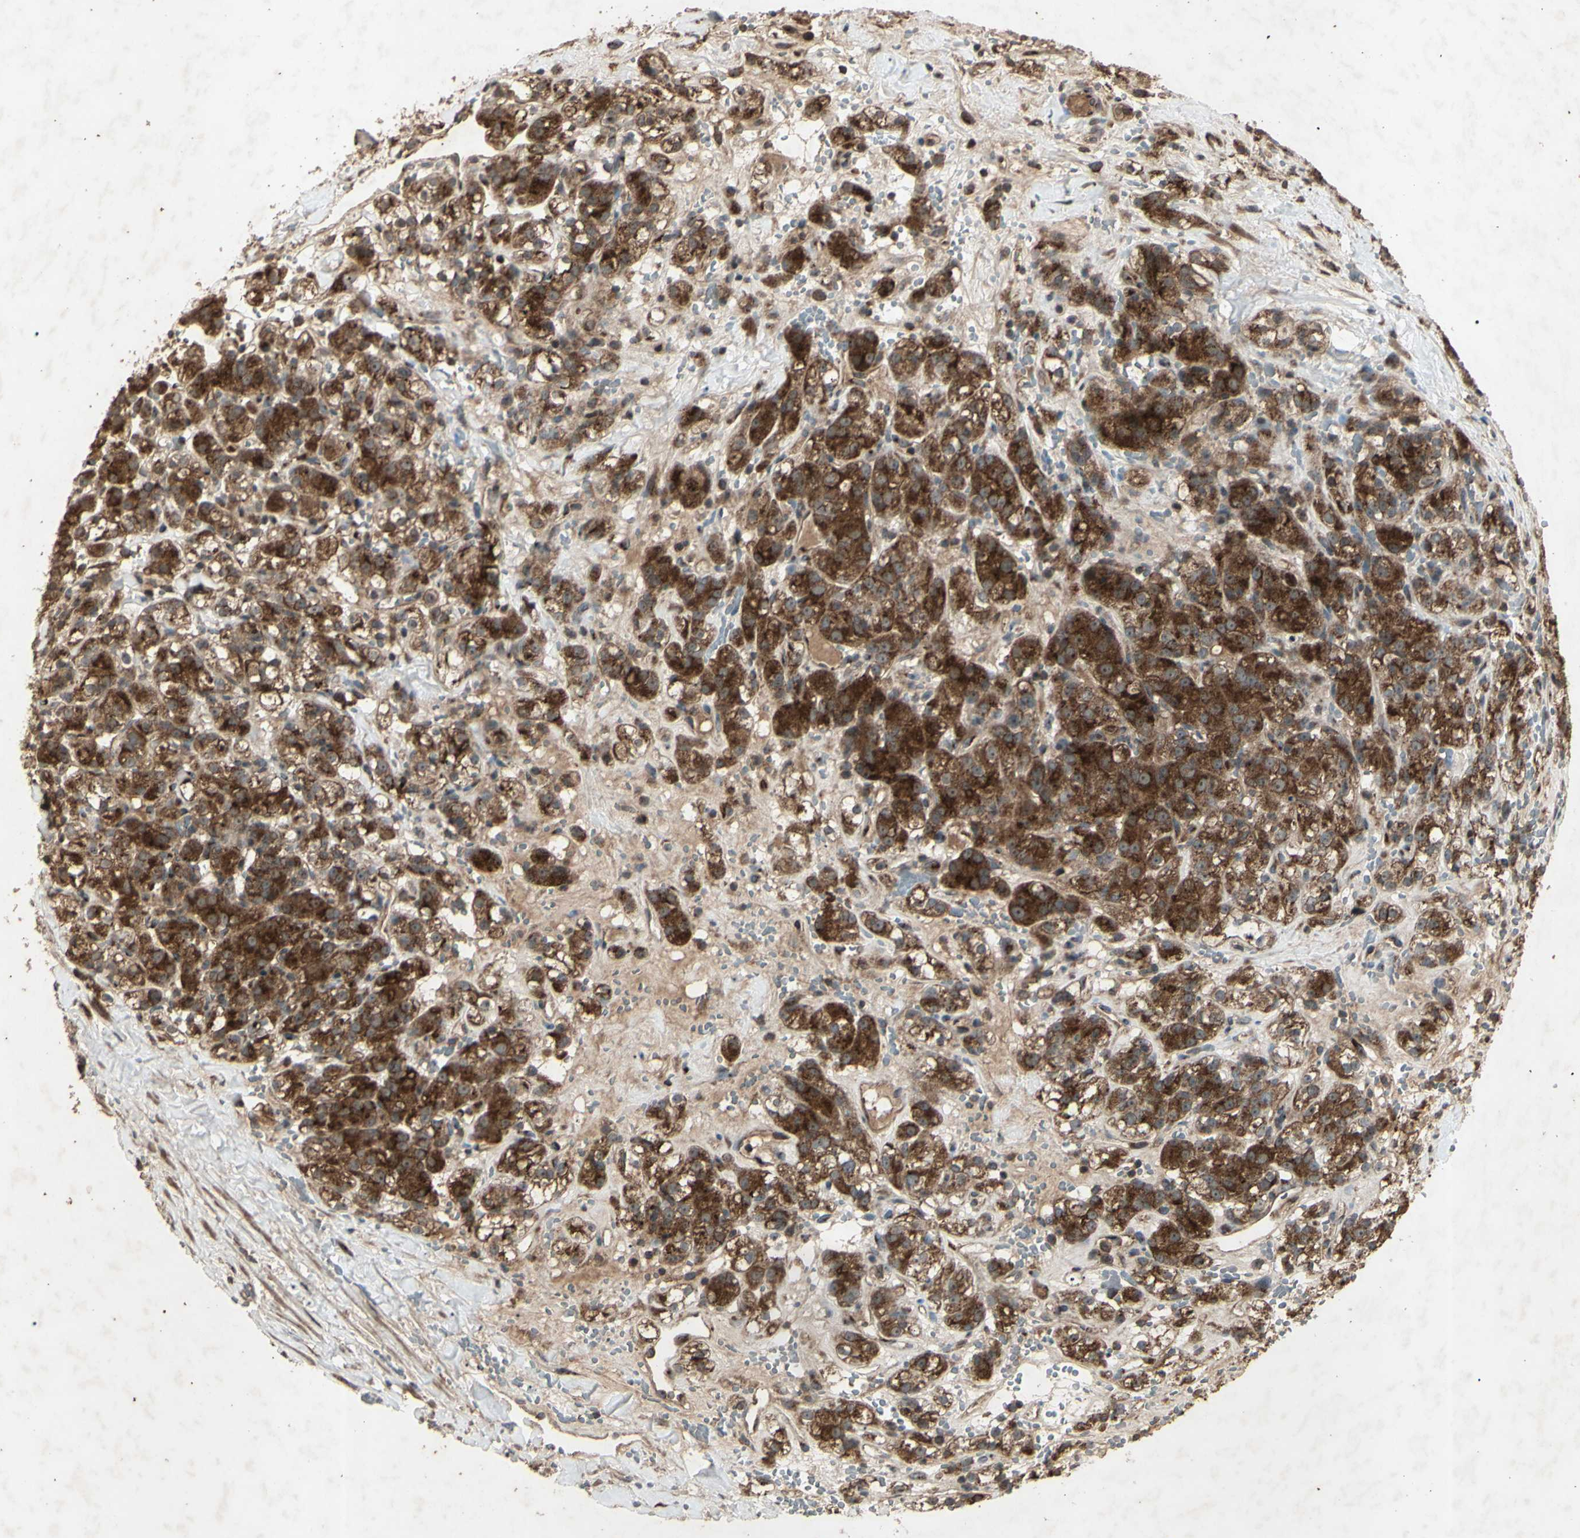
{"staining": {"intensity": "strong", "quantity": ">75%", "location": "cytoplasmic/membranous"}, "tissue": "renal cancer", "cell_type": "Tumor cells", "image_type": "cancer", "snomed": [{"axis": "morphology", "description": "Adenocarcinoma, NOS"}, {"axis": "topography", "description": "Kidney"}], "caption": "Adenocarcinoma (renal) was stained to show a protein in brown. There is high levels of strong cytoplasmic/membranous staining in approximately >75% of tumor cells.", "gene": "AP1G1", "patient": {"sex": "male", "age": 61}}